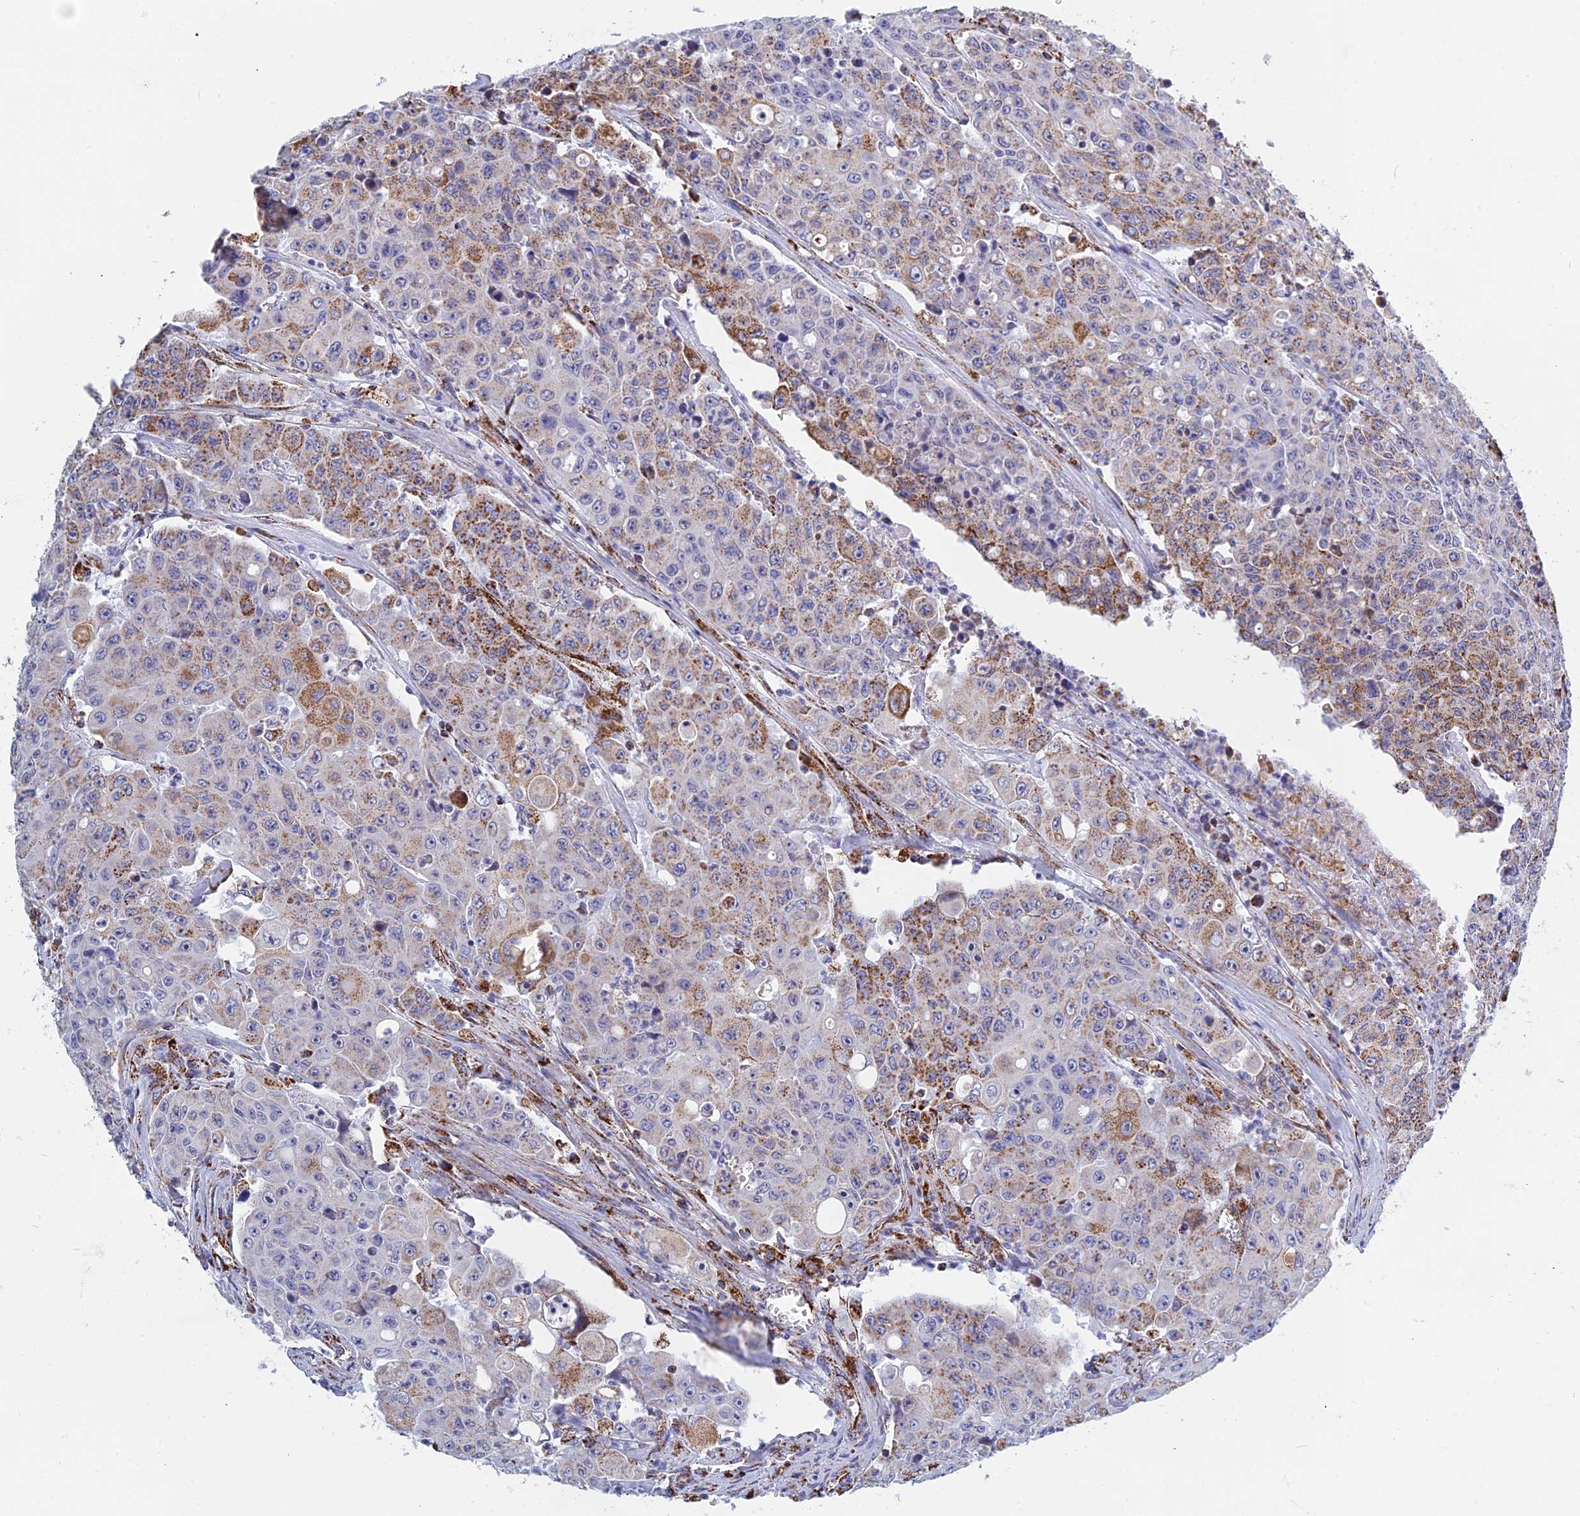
{"staining": {"intensity": "moderate", "quantity": ">75%", "location": "cytoplasmic/membranous"}, "tissue": "colorectal cancer", "cell_type": "Tumor cells", "image_type": "cancer", "snomed": [{"axis": "morphology", "description": "Adenocarcinoma, NOS"}, {"axis": "topography", "description": "Colon"}], "caption": "Human adenocarcinoma (colorectal) stained for a protein (brown) exhibits moderate cytoplasmic/membranous positive expression in about >75% of tumor cells.", "gene": "NDUFA5", "patient": {"sex": "male", "age": 51}}